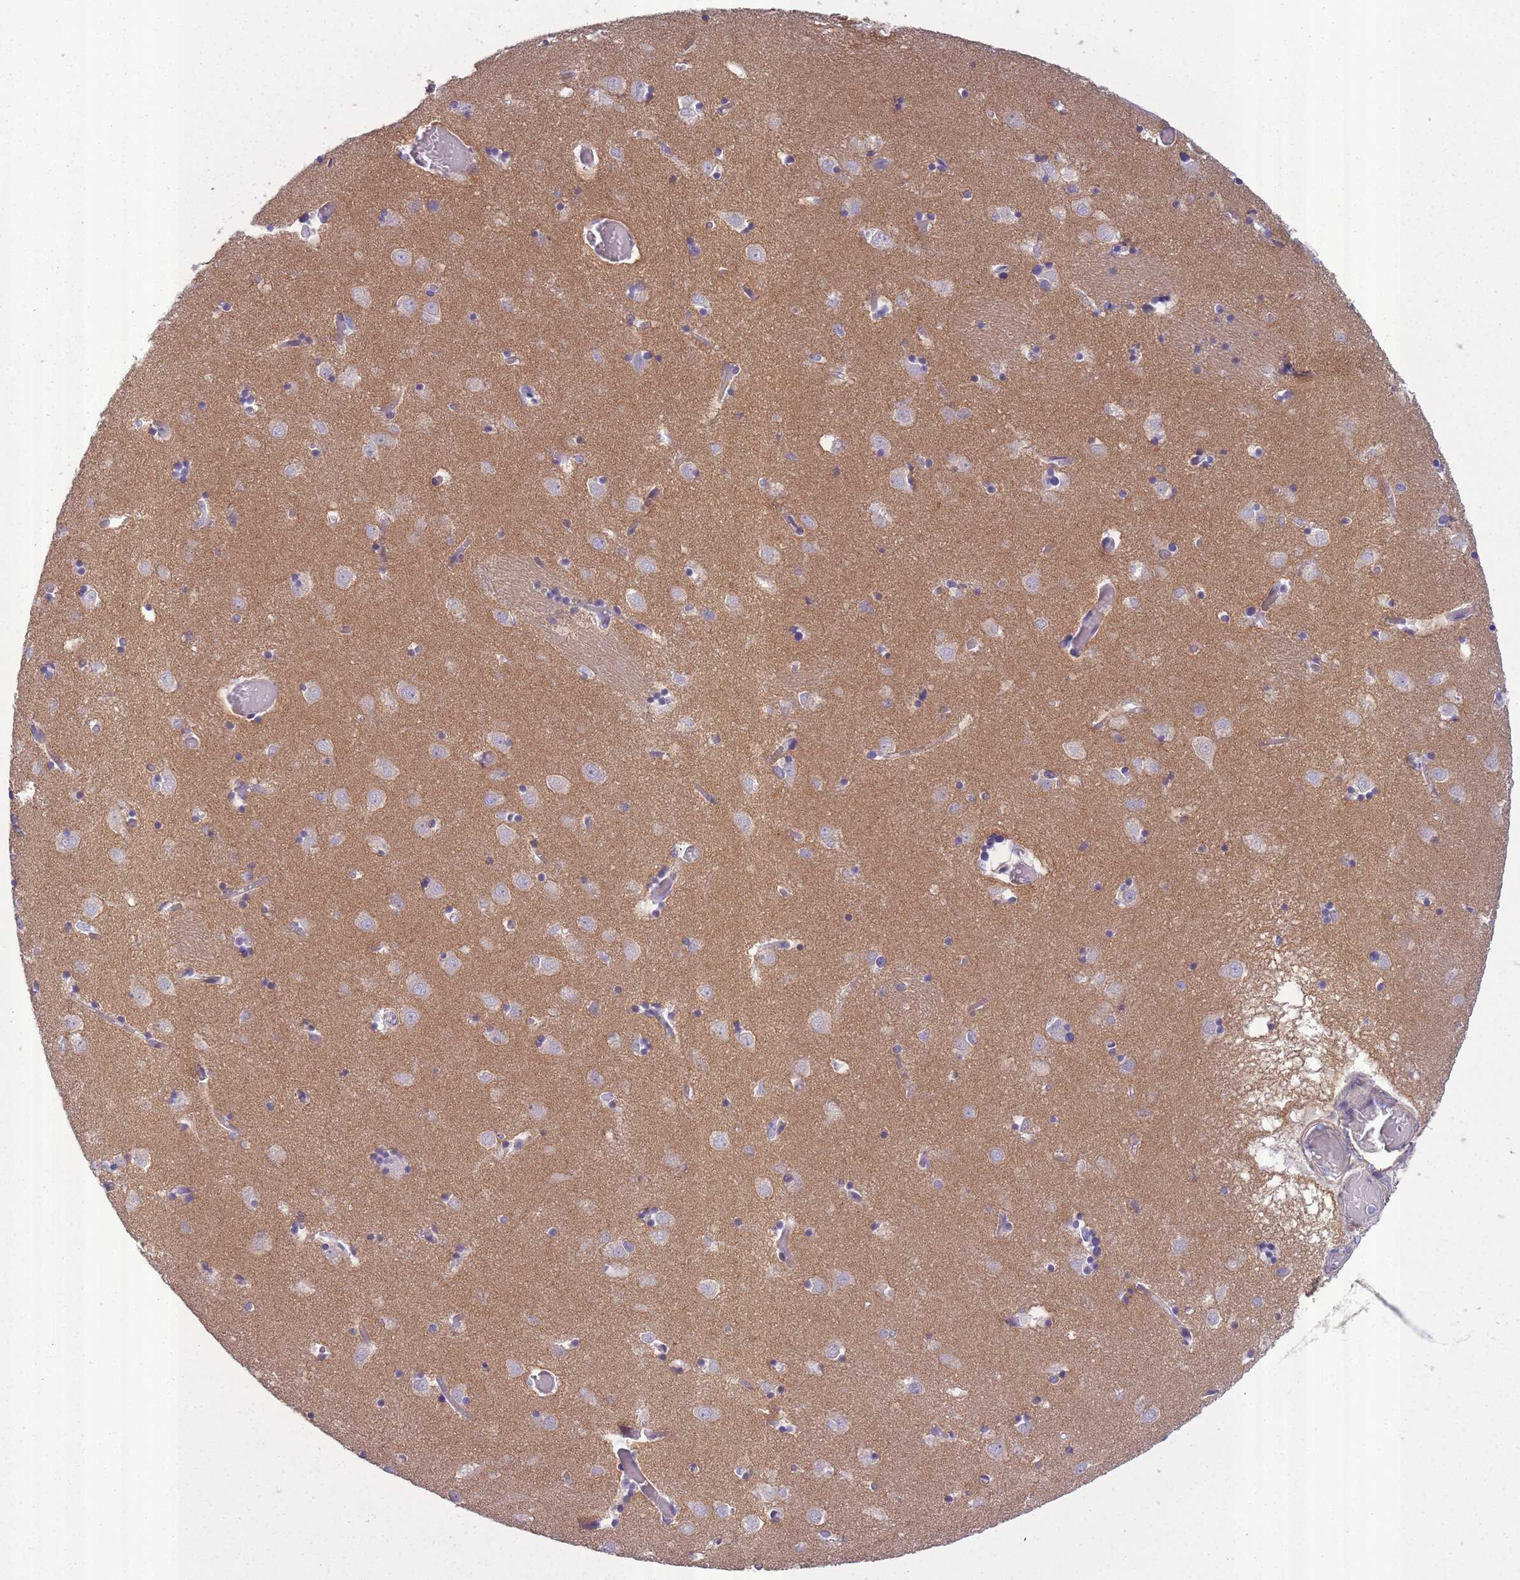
{"staining": {"intensity": "weak", "quantity": "<25%", "location": "cytoplasmic/membranous"}, "tissue": "caudate", "cell_type": "Glial cells", "image_type": "normal", "snomed": [{"axis": "morphology", "description": "Normal tissue, NOS"}, {"axis": "topography", "description": "Lateral ventricle wall"}], "caption": "DAB immunohistochemical staining of benign caudate shows no significant expression in glial cells.", "gene": "SLC8A2", "patient": {"sex": "male", "age": 70}}